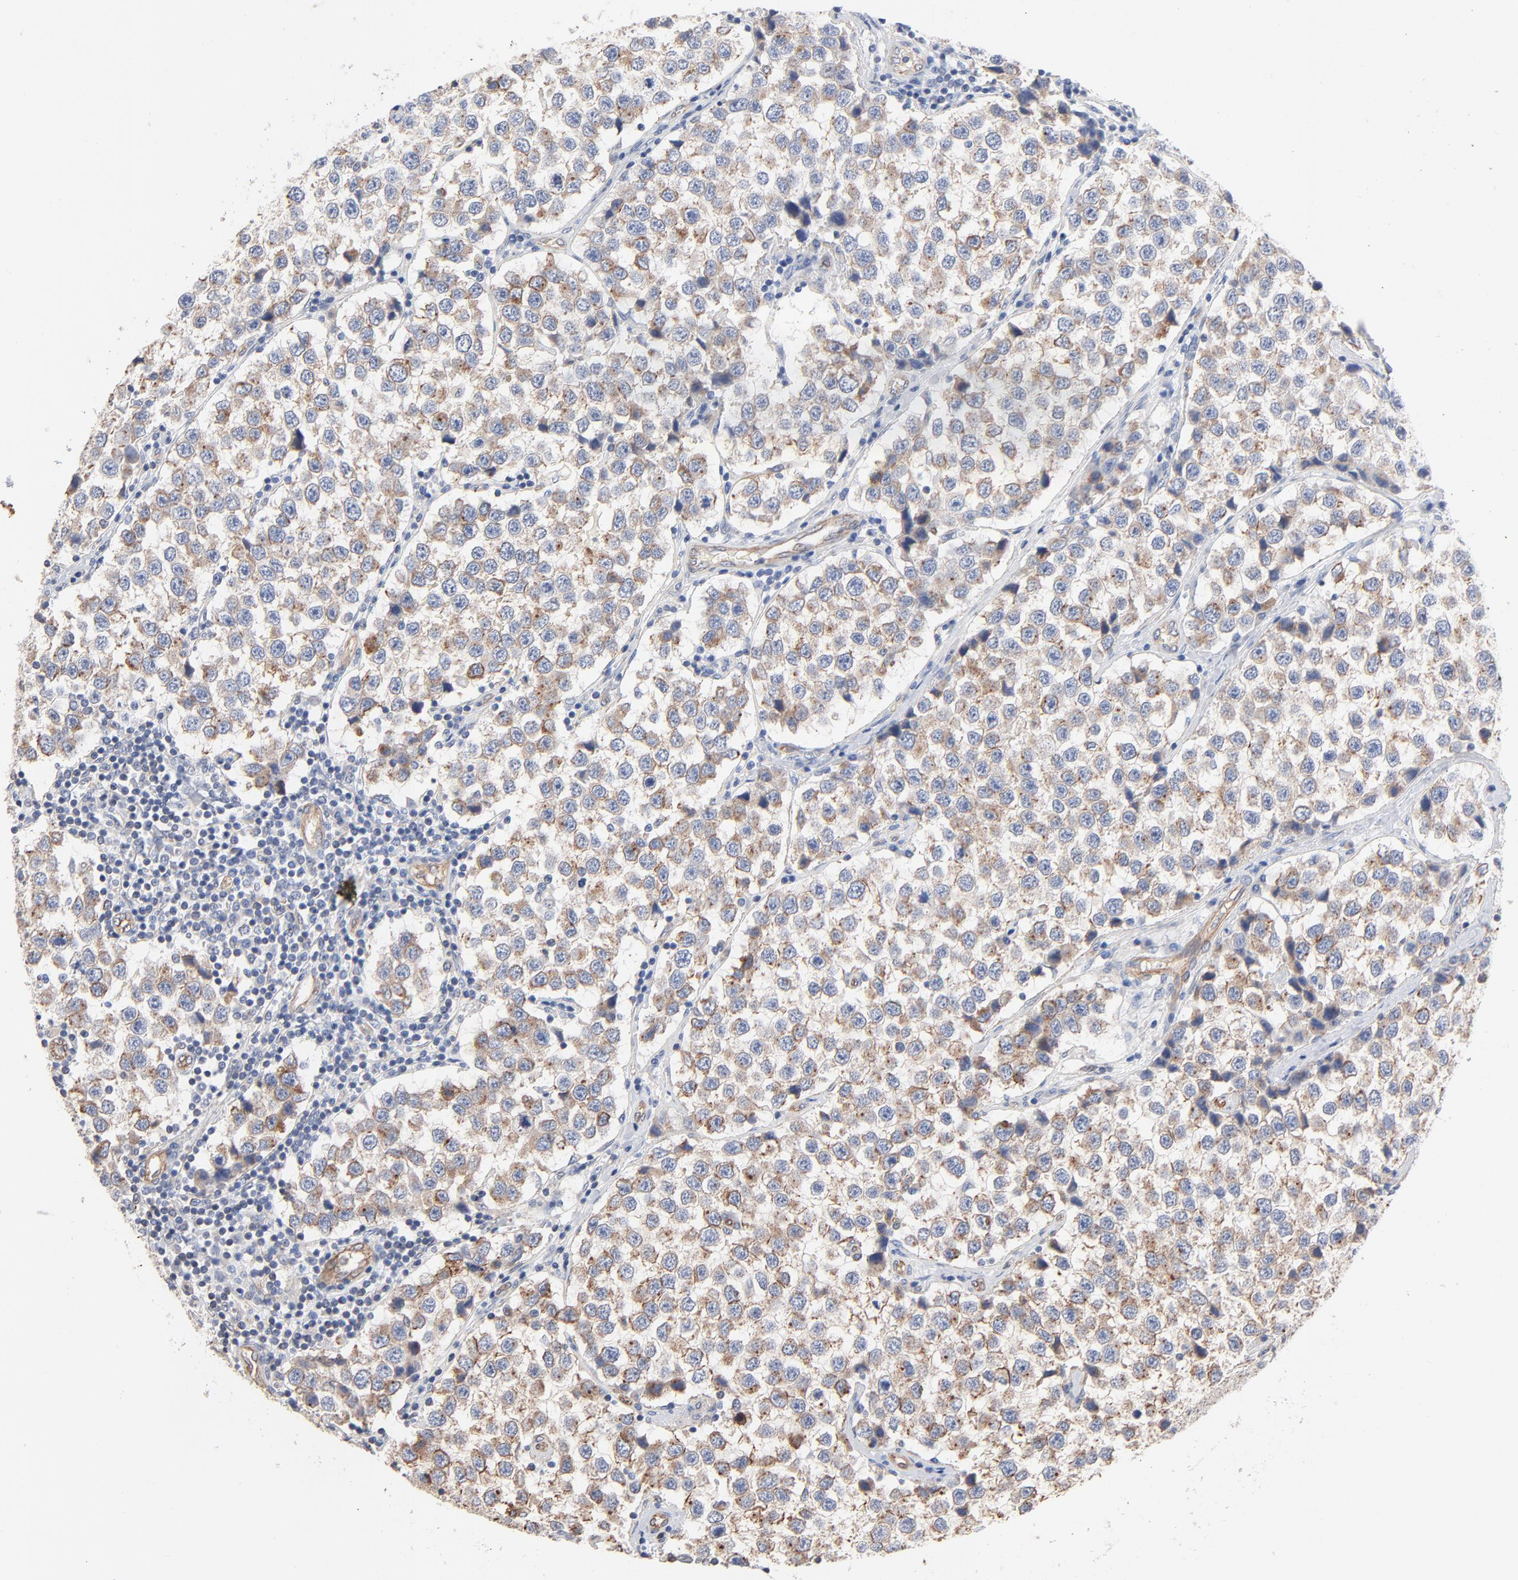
{"staining": {"intensity": "weak", "quantity": ">75%", "location": "cytoplasmic/membranous"}, "tissue": "testis cancer", "cell_type": "Tumor cells", "image_type": "cancer", "snomed": [{"axis": "morphology", "description": "Seminoma, NOS"}, {"axis": "topography", "description": "Testis"}], "caption": "Protein expression analysis of testis seminoma shows weak cytoplasmic/membranous staining in approximately >75% of tumor cells. The staining was performed using DAB, with brown indicating positive protein expression. Nuclei are stained blue with hematoxylin.", "gene": "ABCD4", "patient": {"sex": "male", "age": 39}}